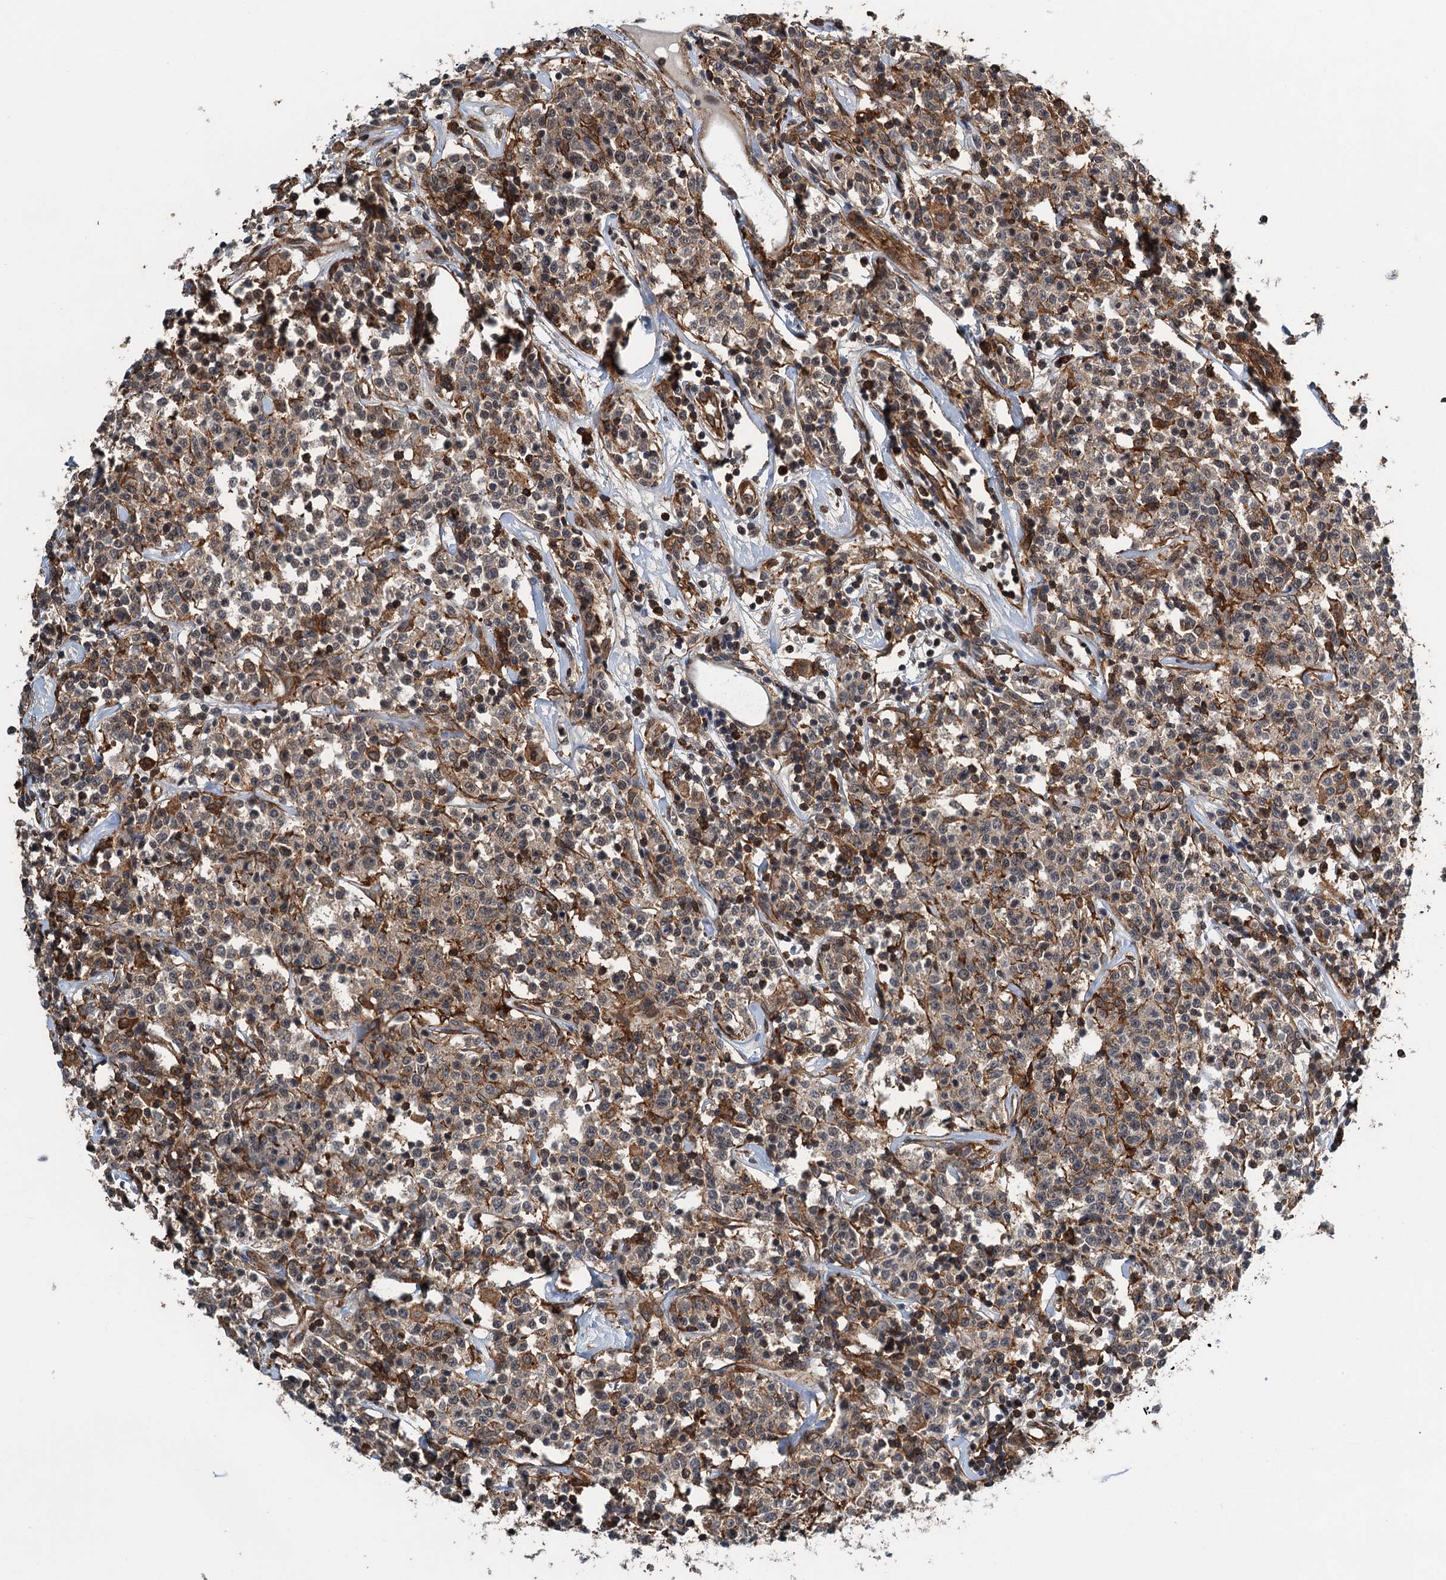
{"staining": {"intensity": "weak", "quantity": "25%-75%", "location": "cytoplasmic/membranous"}, "tissue": "lymphoma", "cell_type": "Tumor cells", "image_type": "cancer", "snomed": [{"axis": "morphology", "description": "Malignant lymphoma, non-Hodgkin's type, Low grade"}, {"axis": "topography", "description": "Small intestine"}], "caption": "This photomicrograph reveals malignant lymphoma, non-Hodgkin's type (low-grade) stained with immunohistochemistry to label a protein in brown. The cytoplasmic/membranous of tumor cells show weak positivity for the protein. Nuclei are counter-stained blue.", "gene": "WHAMM", "patient": {"sex": "female", "age": 59}}